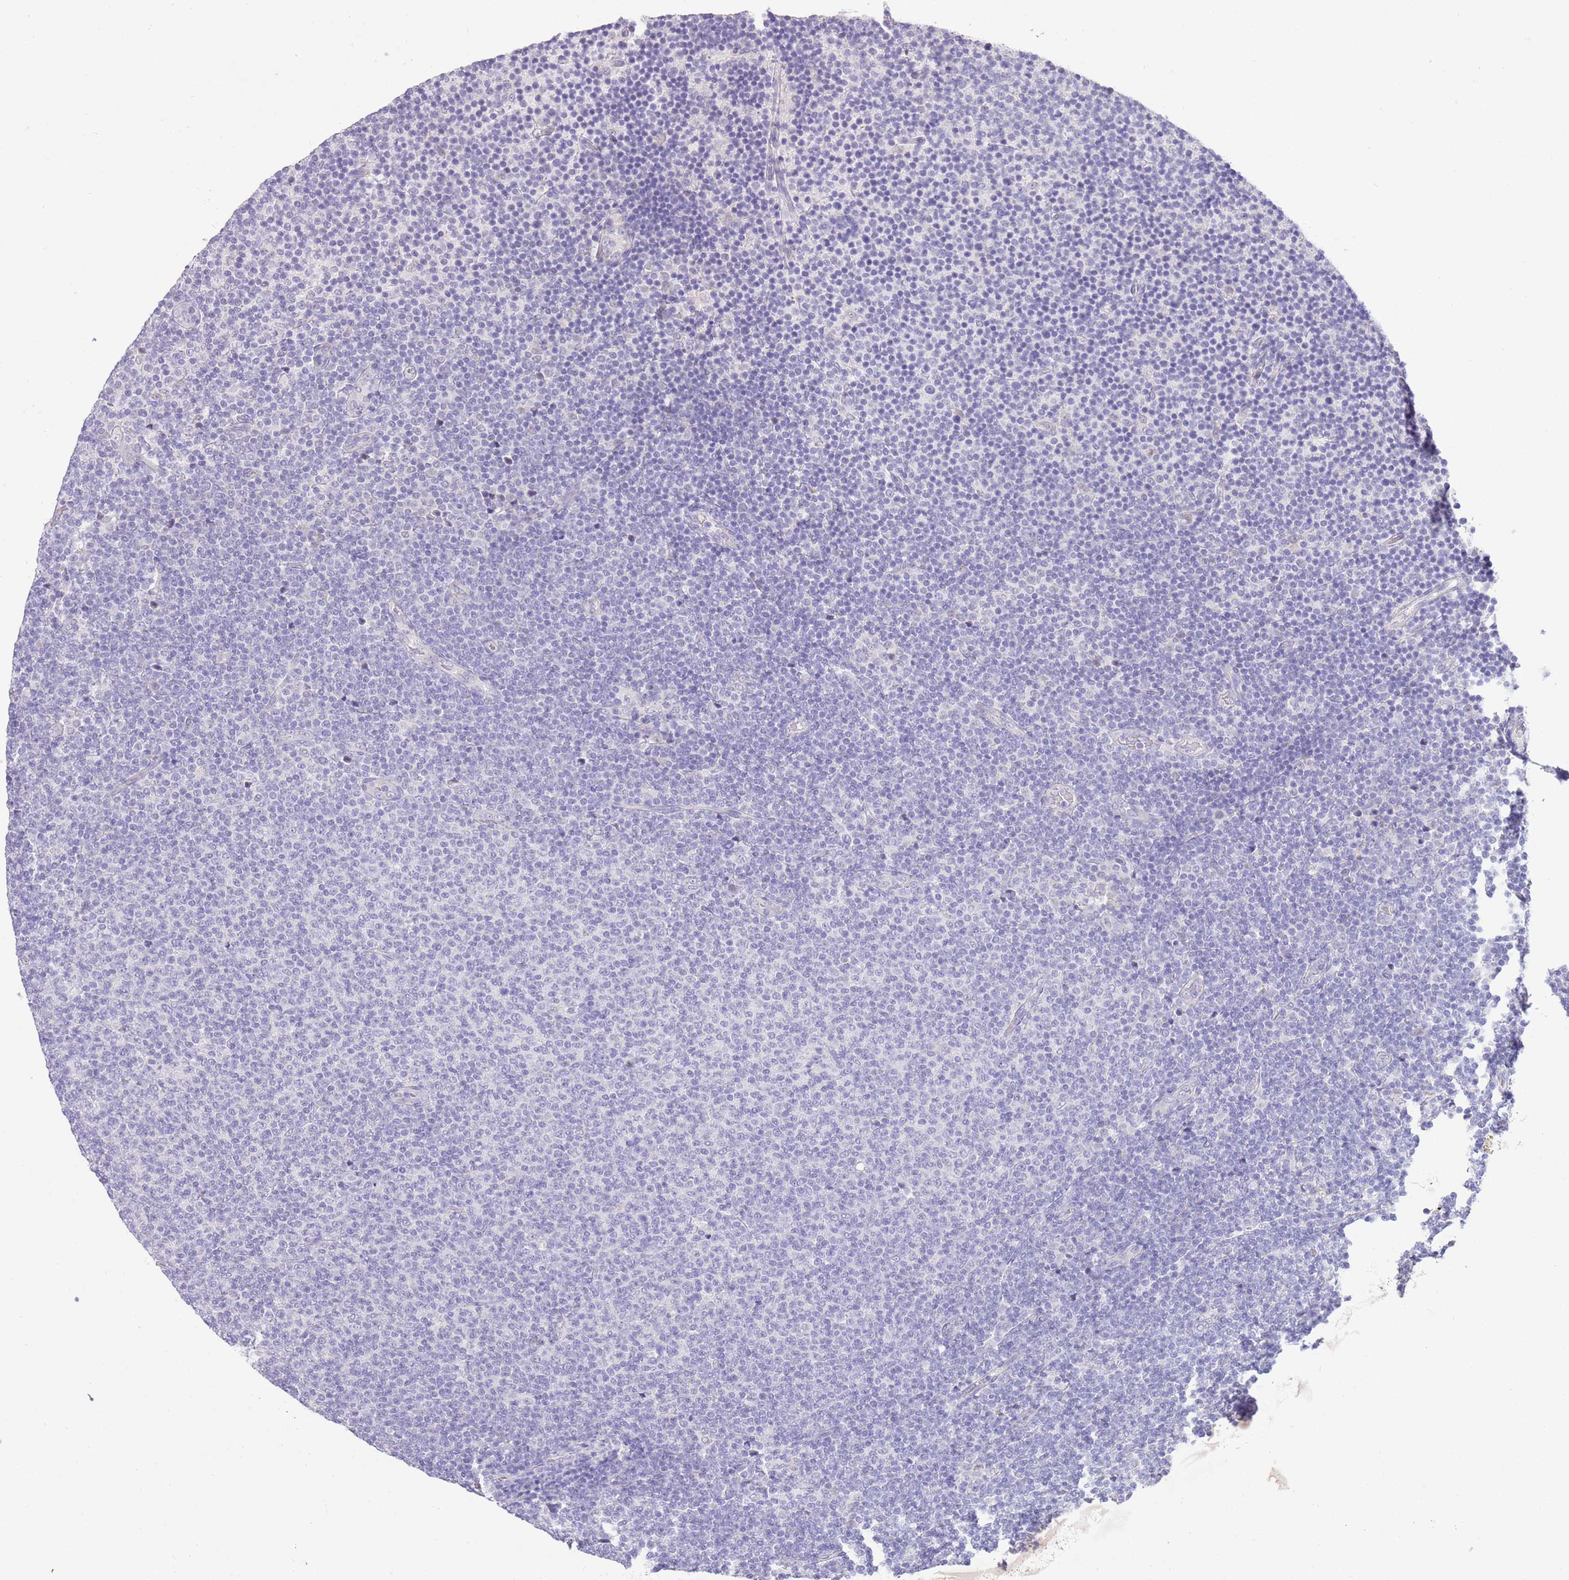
{"staining": {"intensity": "negative", "quantity": "none", "location": "none"}, "tissue": "lymphoma", "cell_type": "Tumor cells", "image_type": "cancer", "snomed": [{"axis": "morphology", "description": "Malignant lymphoma, non-Hodgkin's type, Low grade"}, {"axis": "topography", "description": "Lymph node"}], "caption": "Immunohistochemistry of human lymphoma shows no staining in tumor cells.", "gene": "SFTPA1", "patient": {"sex": "male", "age": 66}}